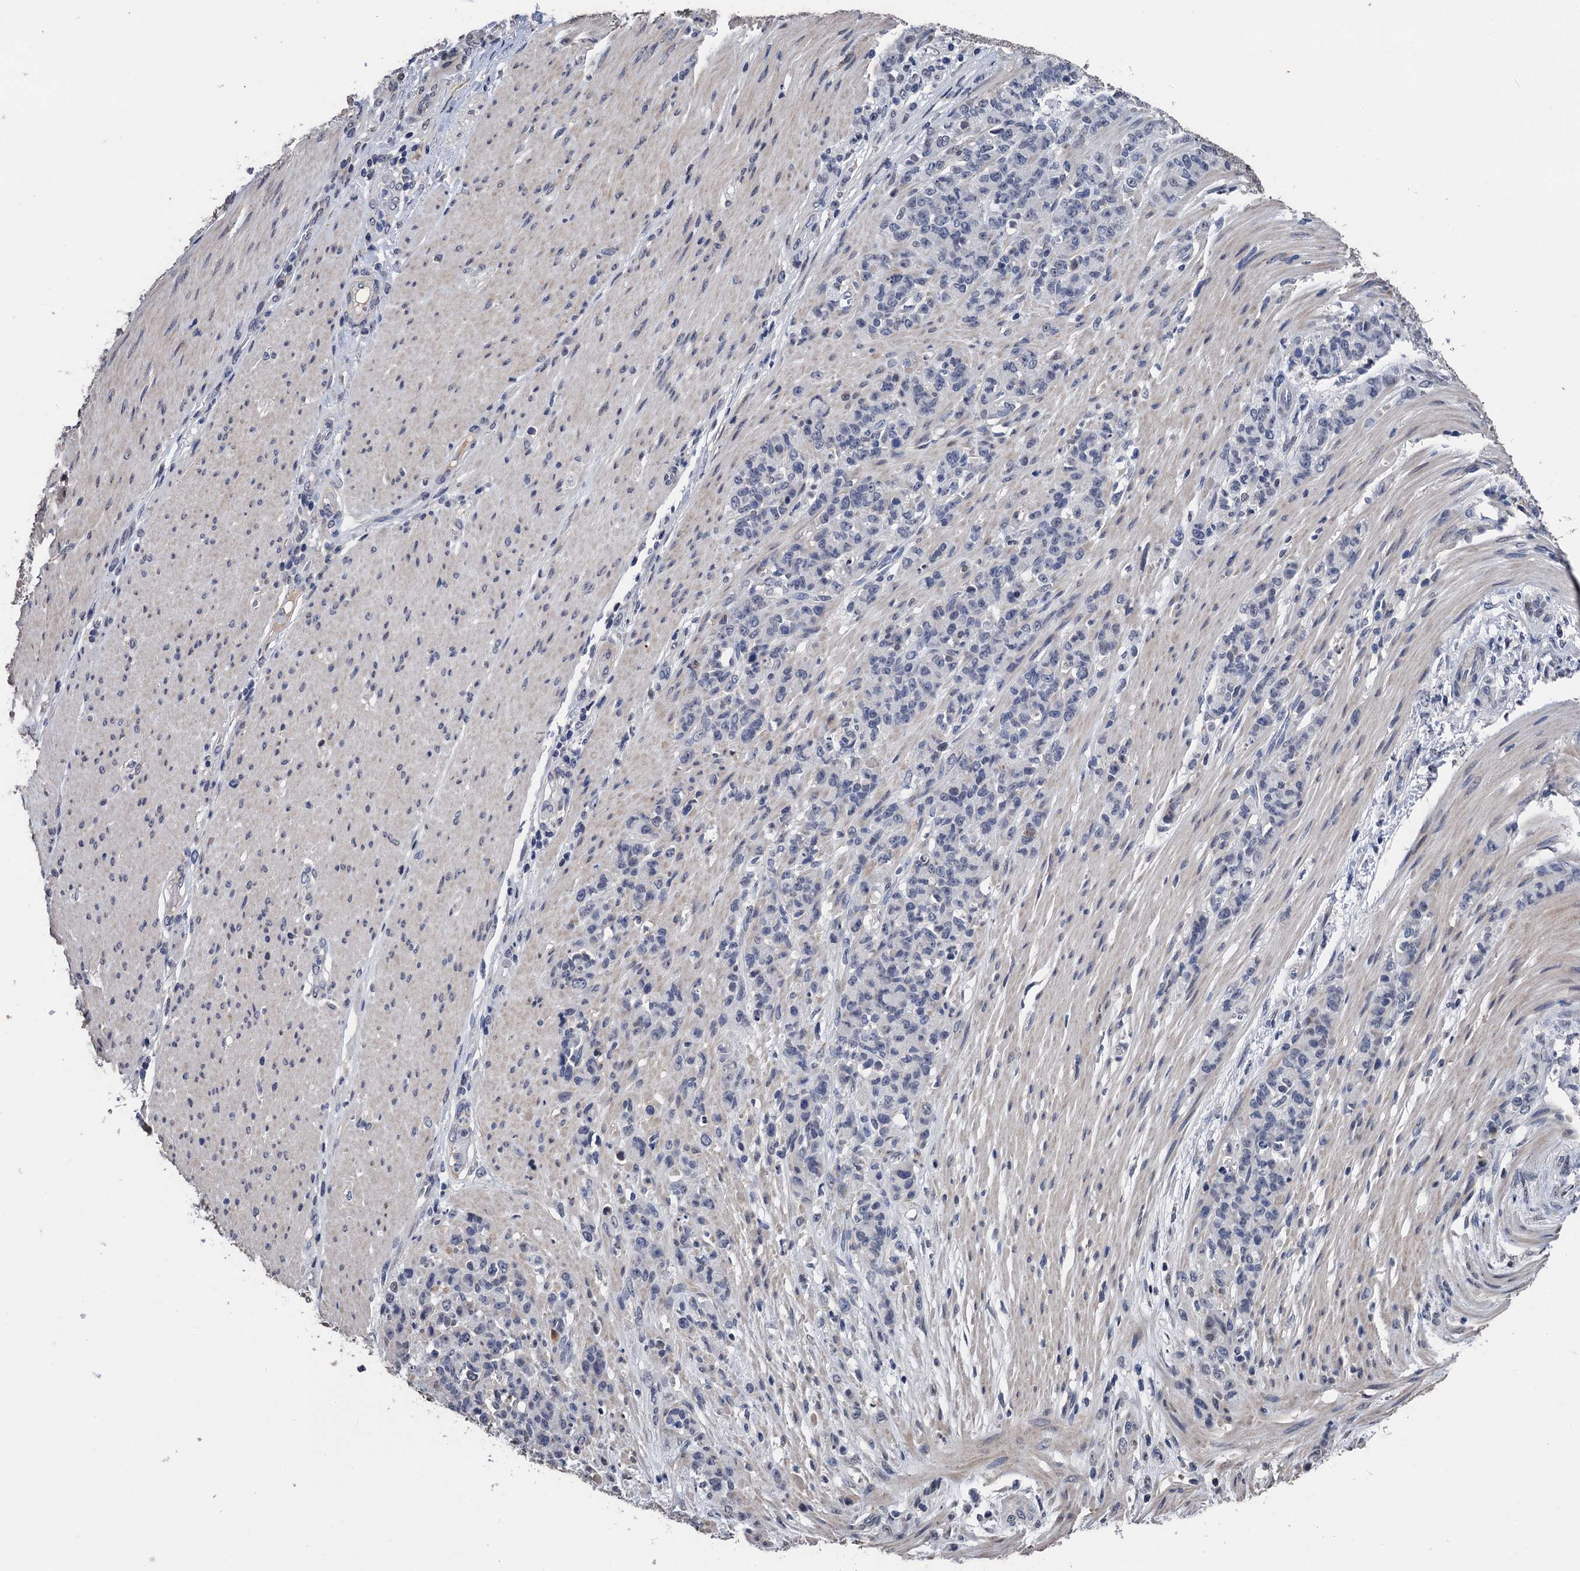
{"staining": {"intensity": "negative", "quantity": "none", "location": "none"}, "tissue": "stomach cancer", "cell_type": "Tumor cells", "image_type": "cancer", "snomed": [{"axis": "morphology", "description": "Adenocarcinoma, NOS"}, {"axis": "topography", "description": "Stomach"}], "caption": "High magnification brightfield microscopy of stomach cancer (adenocarcinoma) stained with DAB (3,3'-diaminobenzidine) (brown) and counterstained with hematoxylin (blue): tumor cells show no significant staining.", "gene": "ART5", "patient": {"sex": "female", "age": 79}}